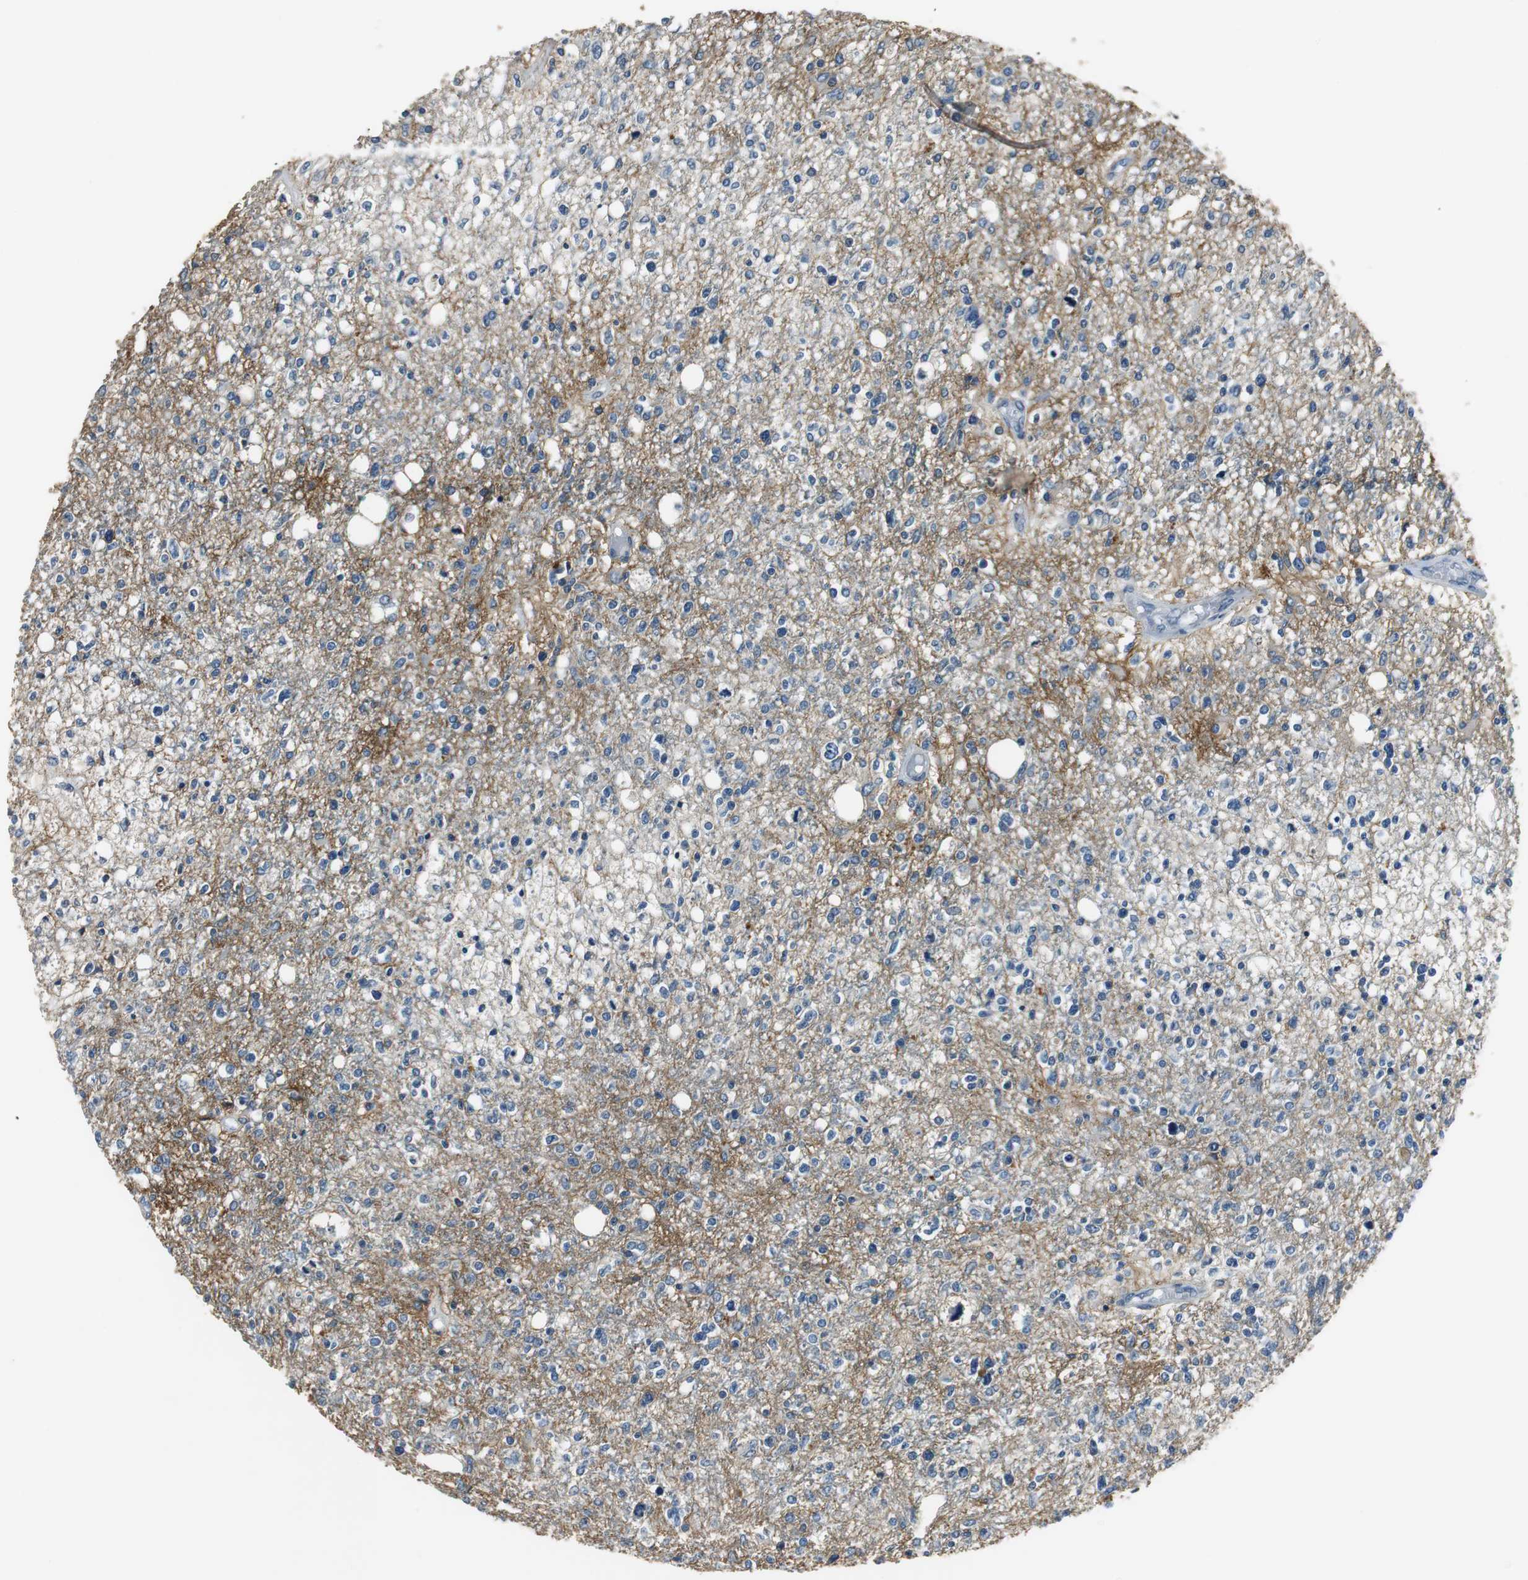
{"staining": {"intensity": "negative", "quantity": "none", "location": "none"}, "tissue": "glioma", "cell_type": "Tumor cells", "image_type": "cancer", "snomed": [{"axis": "morphology", "description": "Glioma, malignant, High grade"}, {"axis": "topography", "description": "Cerebral cortex"}], "caption": "High magnification brightfield microscopy of malignant glioma (high-grade) stained with DAB (brown) and counterstained with hematoxylin (blue): tumor cells show no significant staining.", "gene": "MTIF2", "patient": {"sex": "male", "age": 76}}